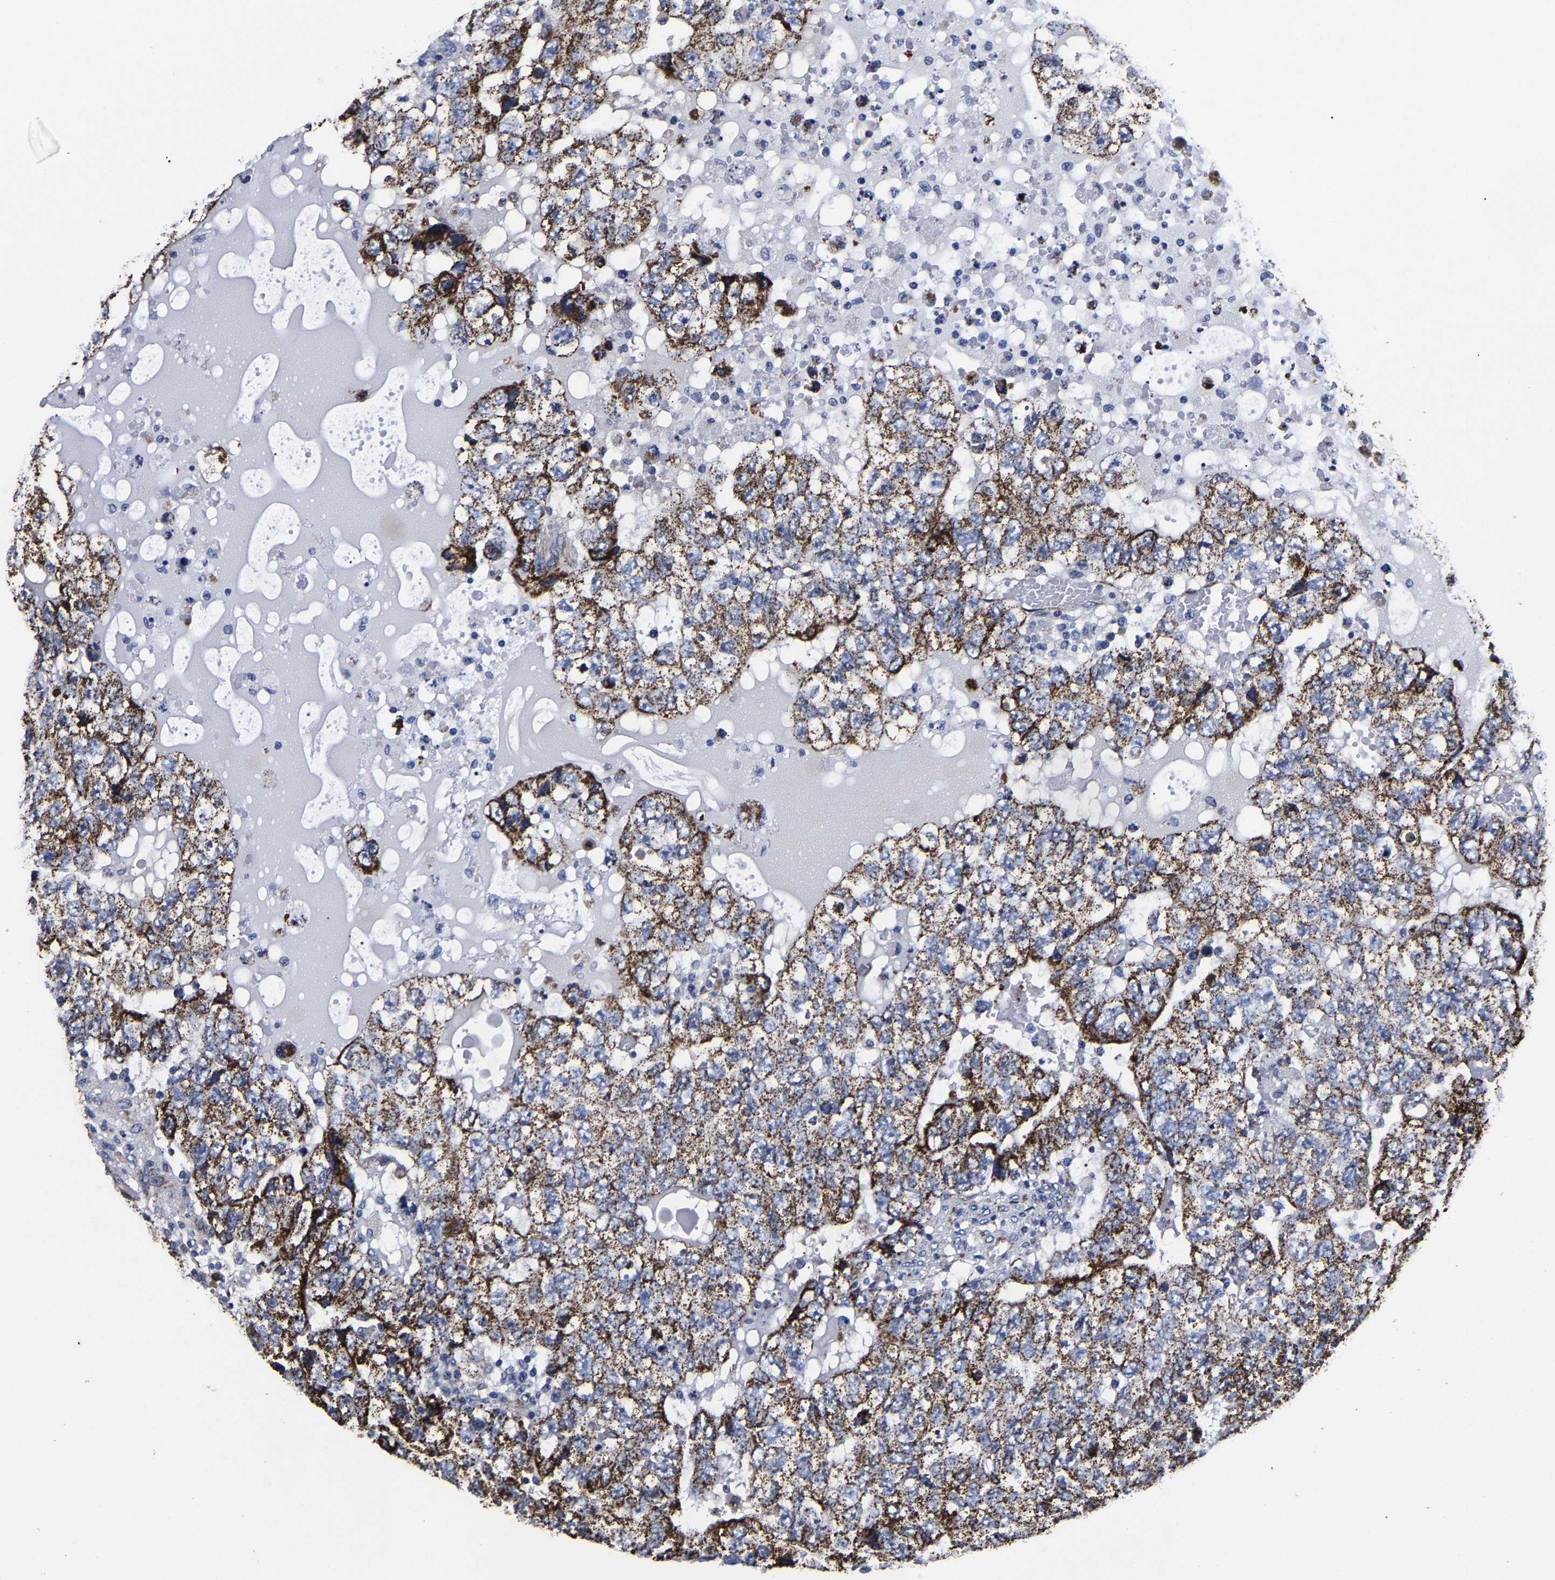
{"staining": {"intensity": "strong", "quantity": ">75%", "location": "cytoplasmic/membranous"}, "tissue": "testis cancer", "cell_type": "Tumor cells", "image_type": "cancer", "snomed": [{"axis": "morphology", "description": "Carcinoma, Embryonal, NOS"}, {"axis": "topography", "description": "Testis"}], "caption": "The immunohistochemical stain labels strong cytoplasmic/membranous expression in tumor cells of testis embryonal carcinoma tissue. The staining was performed using DAB to visualize the protein expression in brown, while the nuclei were stained in blue with hematoxylin (Magnification: 20x).", "gene": "AASS", "patient": {"sex": "male", "age": 36}}